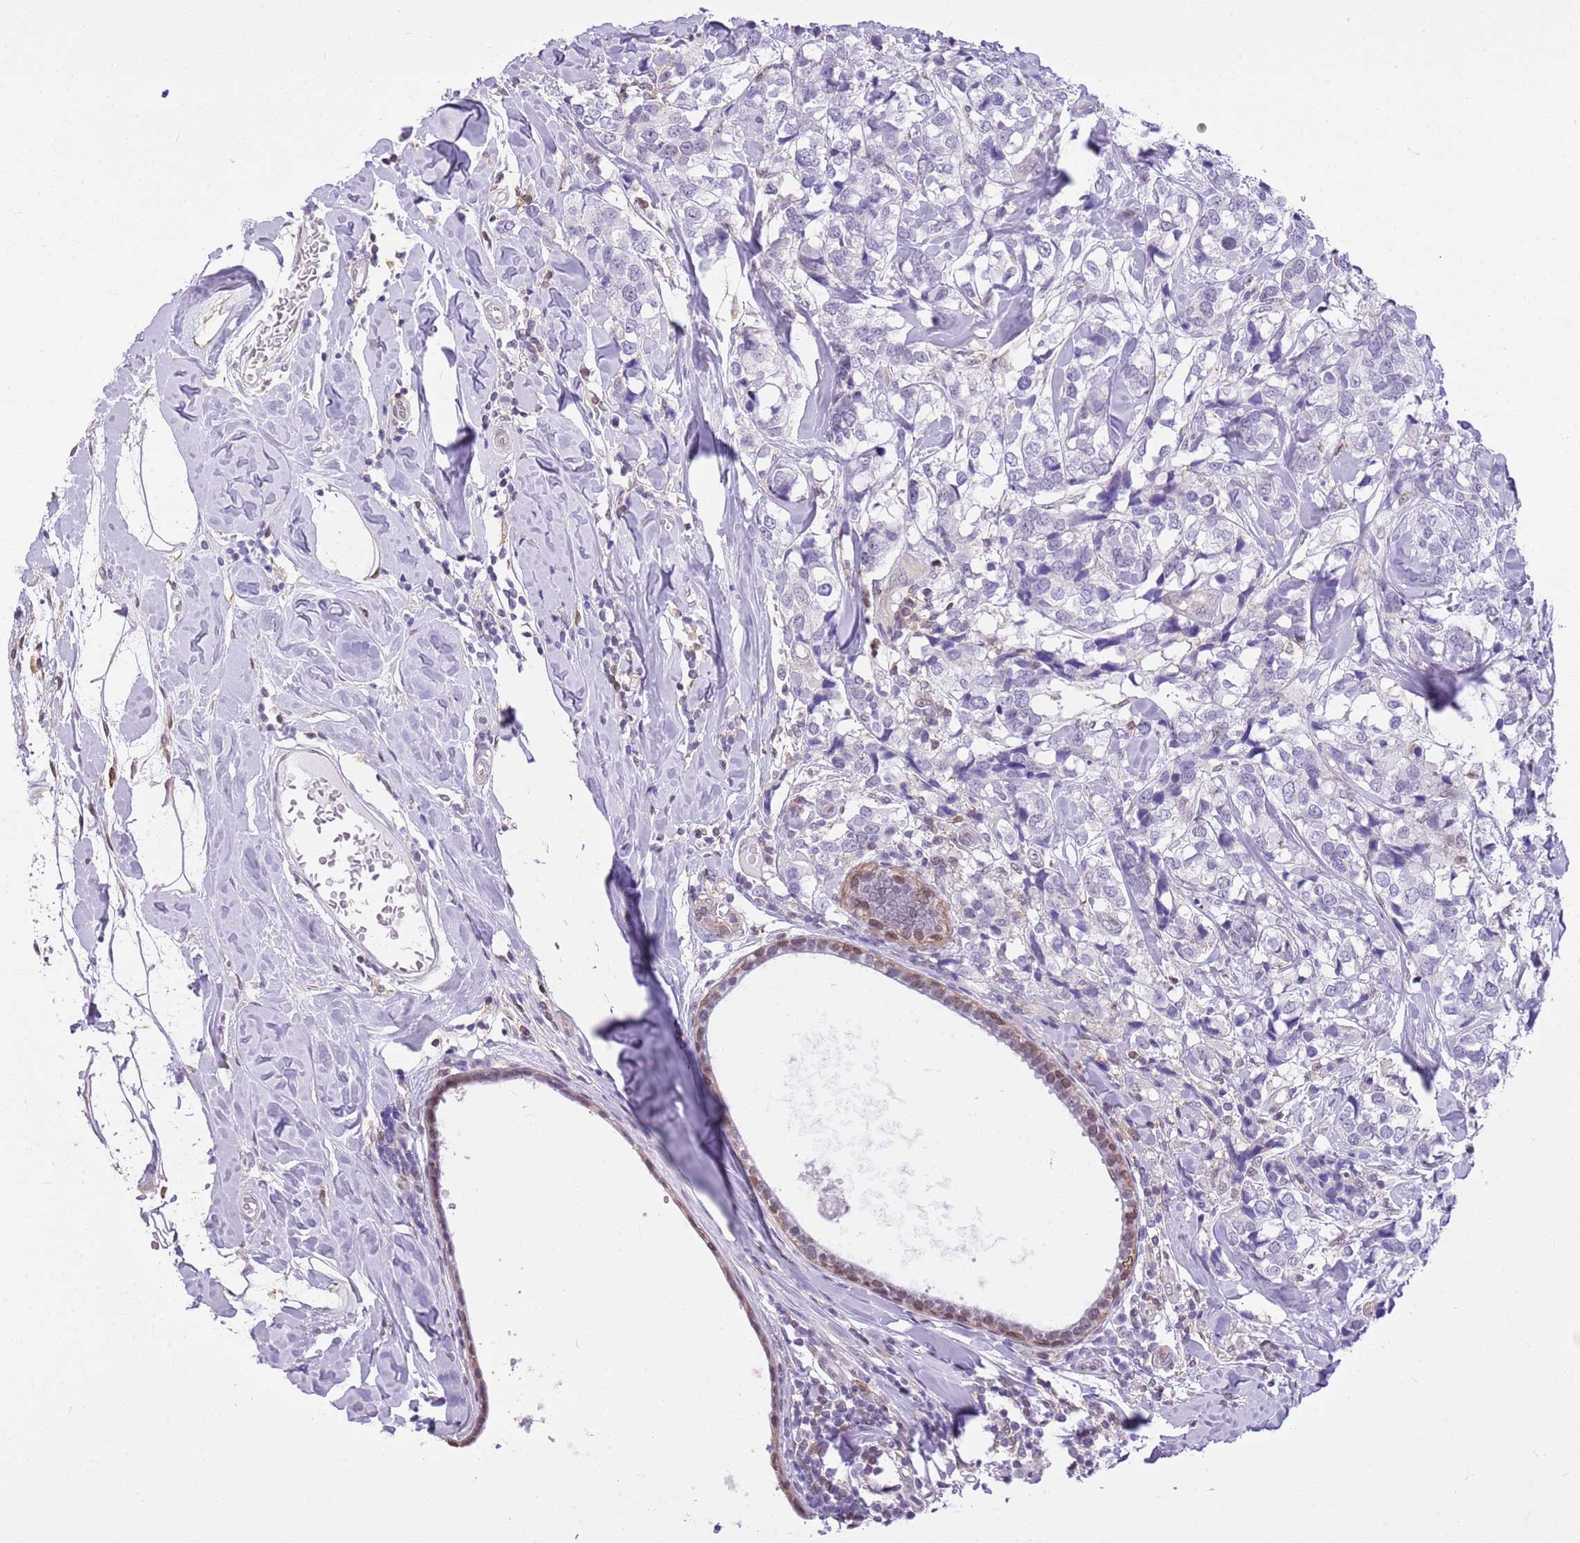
{"staining": {"intensity": "negative", "quantity": "none", "location": "none"}, "tissue": "breast cancer", "cell_type": "Tumor cells", "image_type": "cancer", "snomed": [{"axis": "morphology", "description": "Lobular carcinoma"}, {"axis": "topography", "description": "Breast"}], "caption": "Immunohistochemistry micrograph of lobular carcinoma (breast) stained for a protein (brown), which displays no staining in tumor cells. The staining was performed using DAB (3,3'-diaminobenzidine) to visualize the protein expression in brown, while the nuclei were stained in blue with hematoxylin (Magnification: 20x).", "gene": "DHX32", "patient": {"sex": "female", "age": 59}}